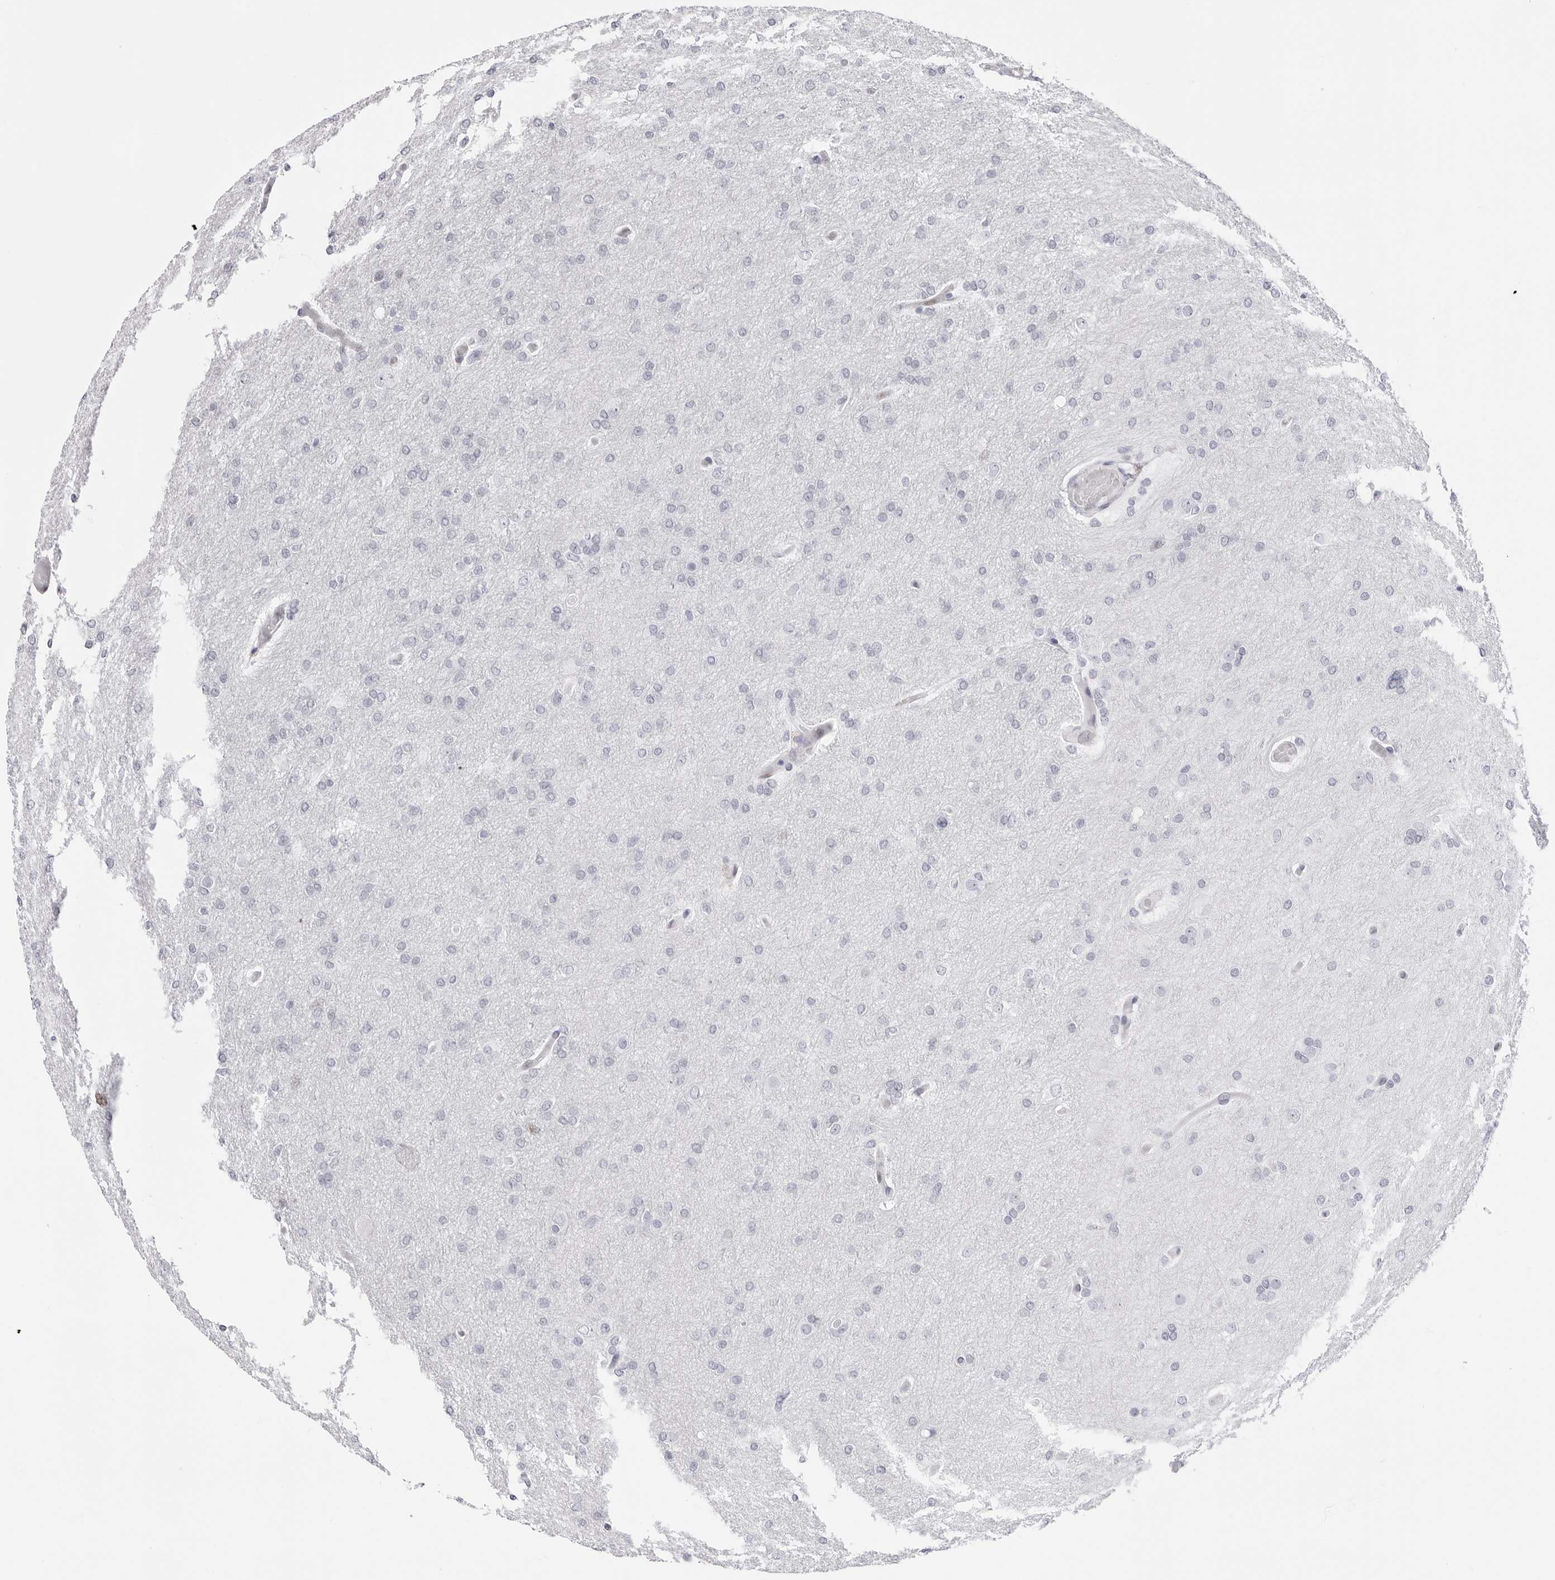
{"staining": {"intensity": "negative", "quantity": "none", "location": "none"}, "tissue": "glioma", "cell_type": "Tumor cells", "image_type": "cancer", "snomed": [{"axis": "morphology", "description": "Glioma, malignant, High grade"}, {"axis": "topography", "description": "Cerebral cortex"}], "caption": "Immunohistochemistry (IHC) image of human glioma stained for a protein (brown), which exhibits no staining in tumor cells.", "gene": "NASP", "patient": {"sex": "female", "age": 36}}